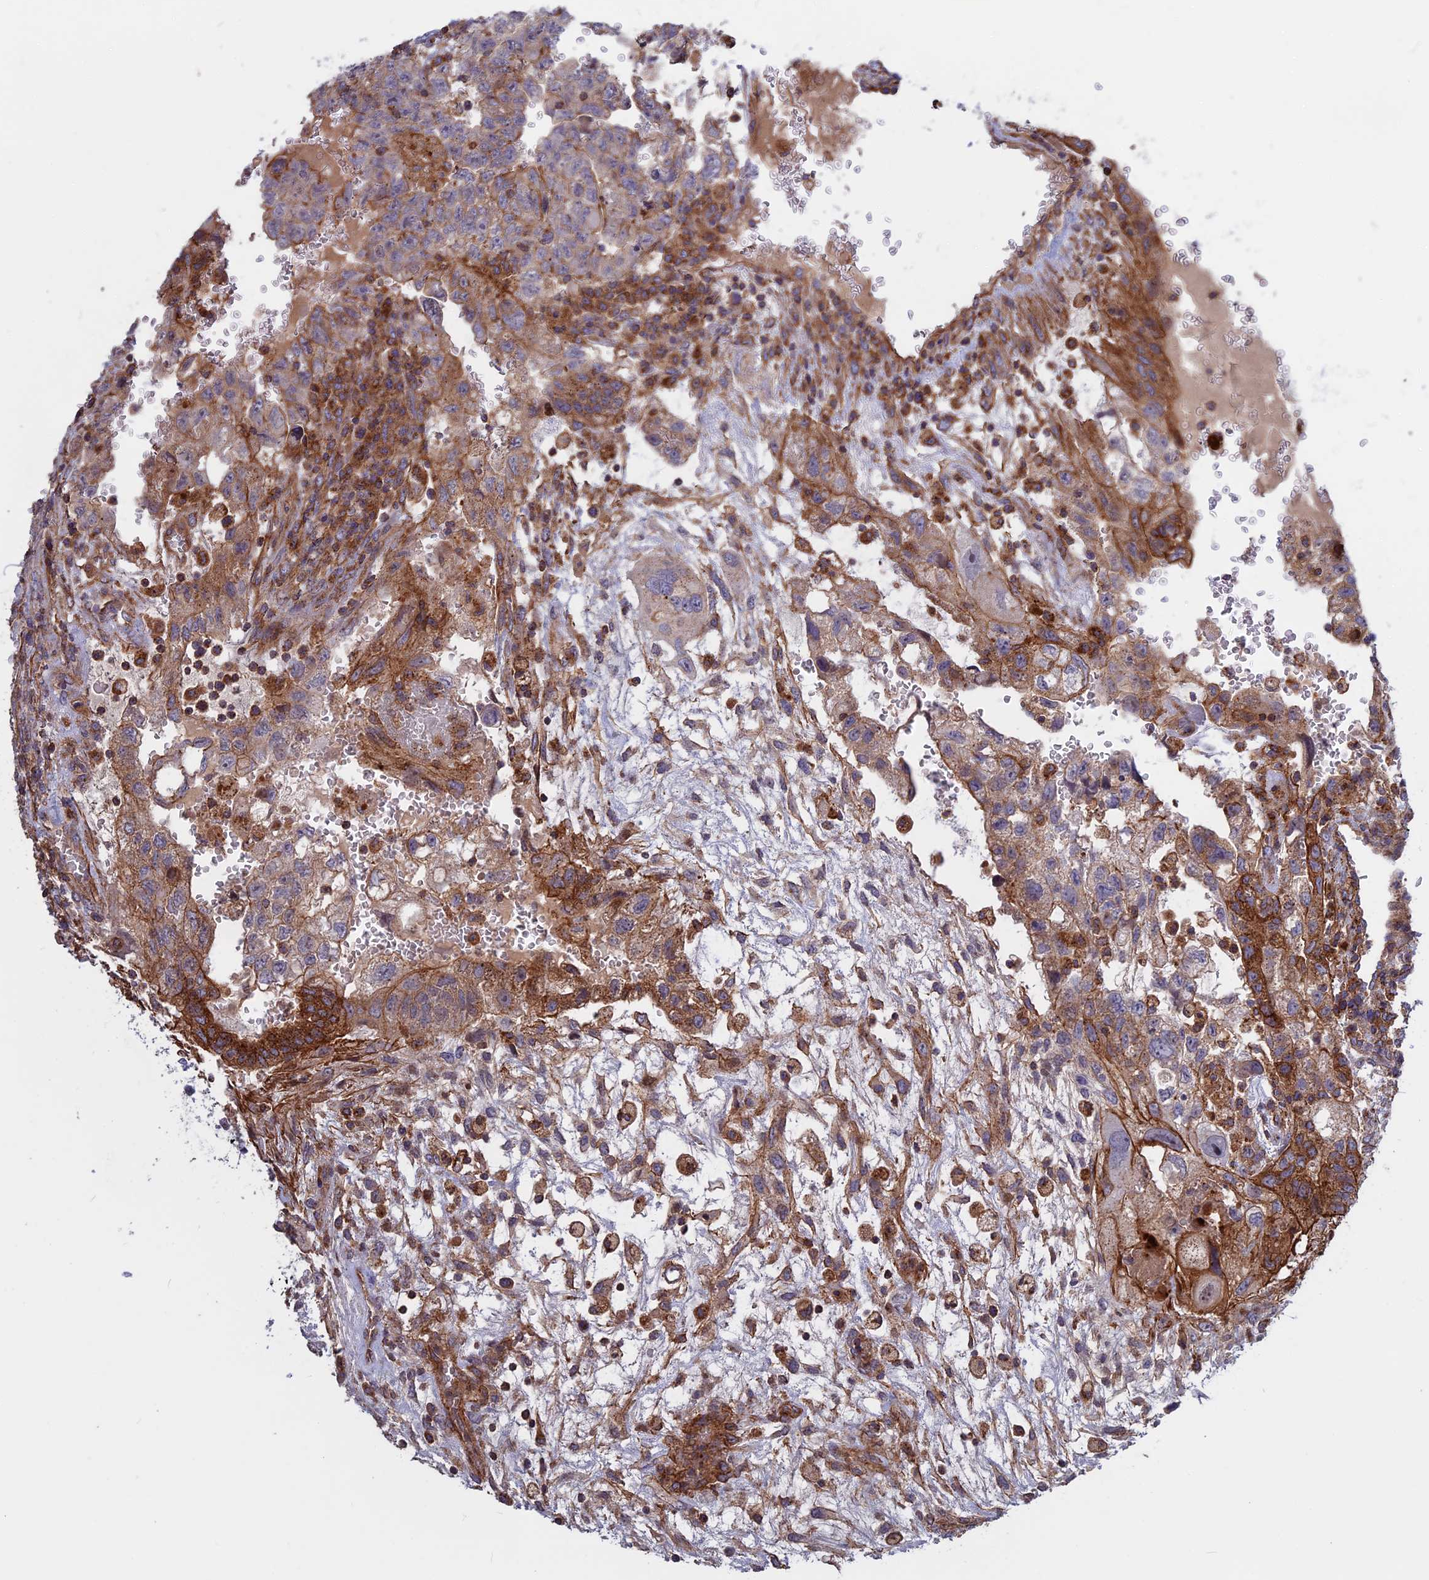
{"staining": {"intensity": "moderate", "quantity": "<25%", "location": "cytoplasmic/membranous"}, "tissue": "testis cancer", "cell_type": "Tumor cells", "image_type": "cancer", "snomed": [{"axis": "morphology", "description": "Carcinoma, Embryonal, NOS"}, {"axis": "topography", "description": "Testis"}], "caption": "DAB immunohistochemical staining of testis embryonal carcinoma reveals moderate cytoplasmic/membranous protein expression in approximately <25% of tumor cells. (Stains: DAB in brown, nuclei in blue, Microscopy: brightfield microscopy at high magnification).", "gene": "LYPD5", "patient": {"sex": "male", "age": 36}}